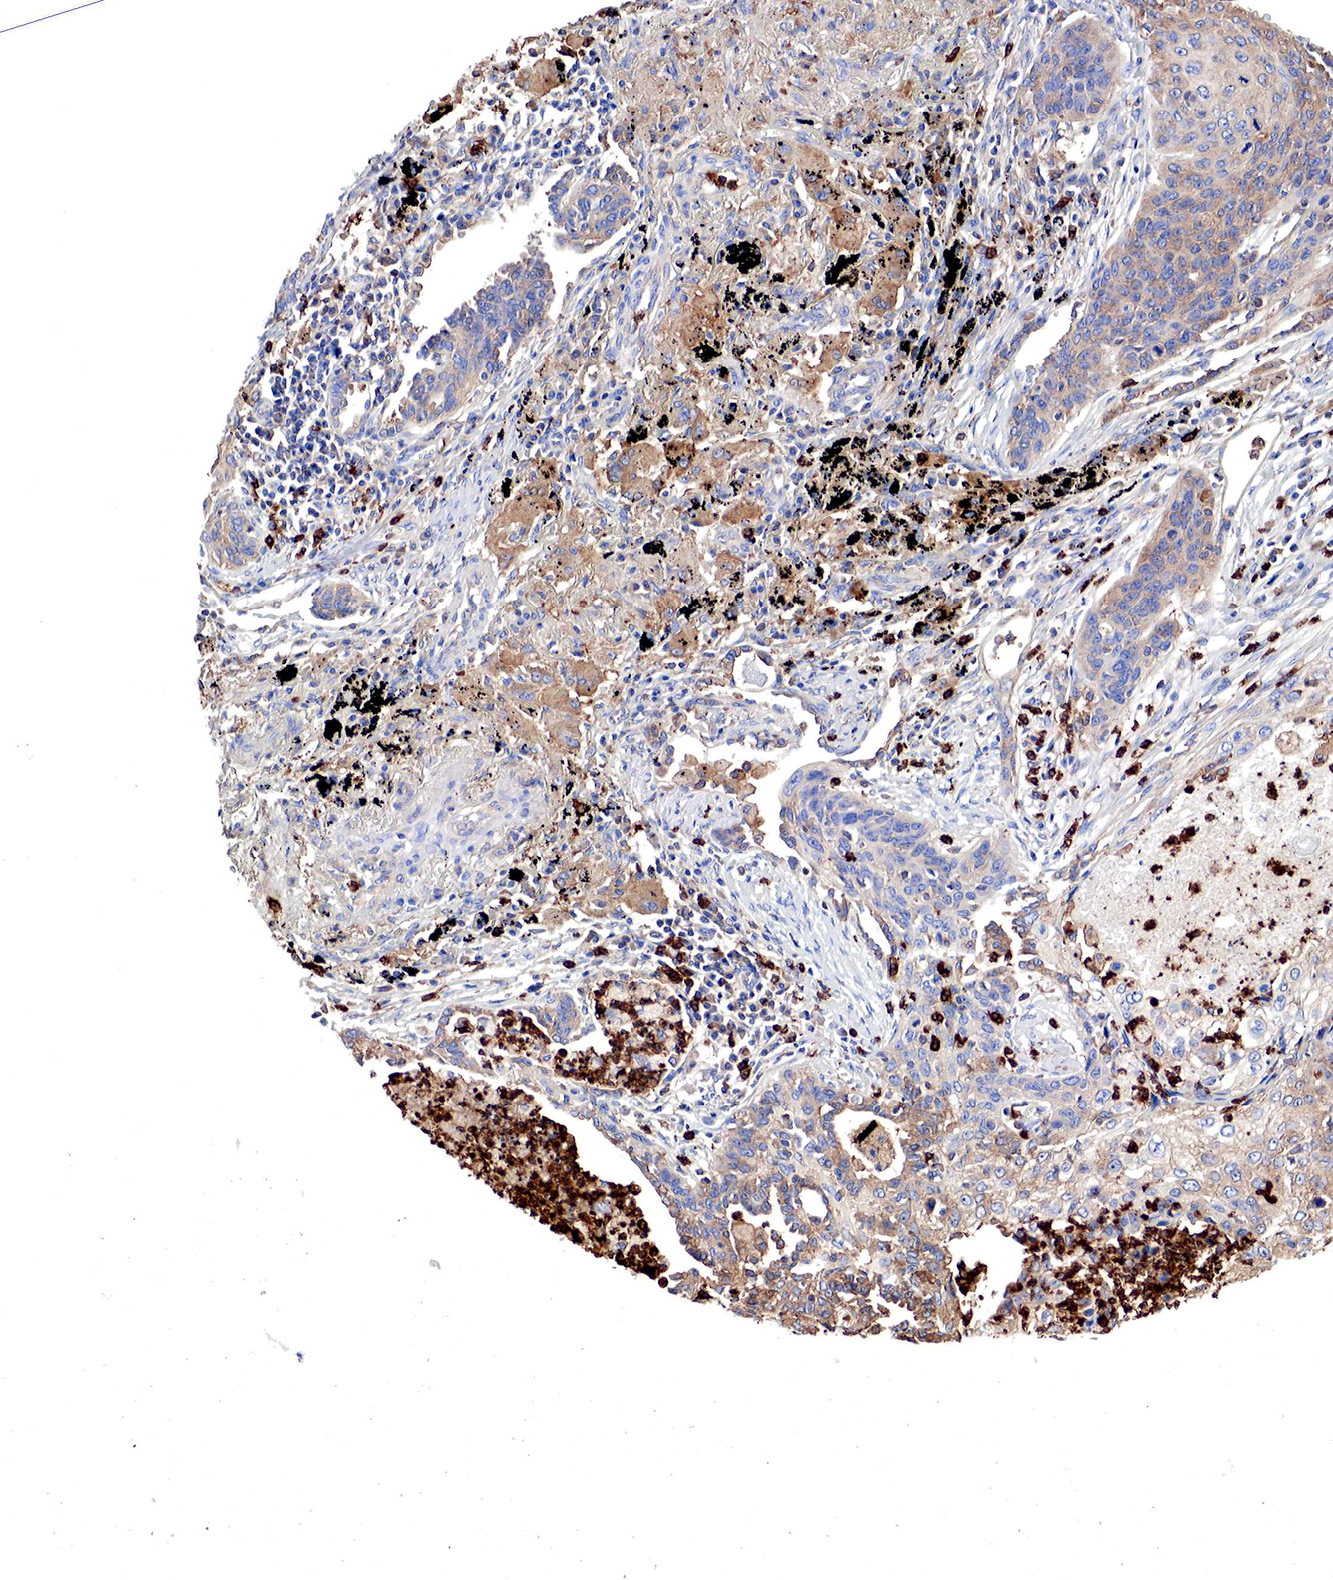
{"staining": {"intensity": "weak", "quantity": "25%-75%", "location": "cytoplasmic/membranous"}, "tissue": "lung cancer", "cell_type": "Tumor cells", "image_type": "cancer", "snomed": [{"axis": "morphology", "description": "Squamous cell carcinoma, NOS"}, {"axis": "topography", "description": "Lung"}], "caption": "The image exhibits a brown stain indicating the presence of a protein in the cytoplasmic/membranous of tumor cells in squamous cell carcinoma (lung).", "gene": "G6PD", "patient": {"sex": "male", "age": 71}}